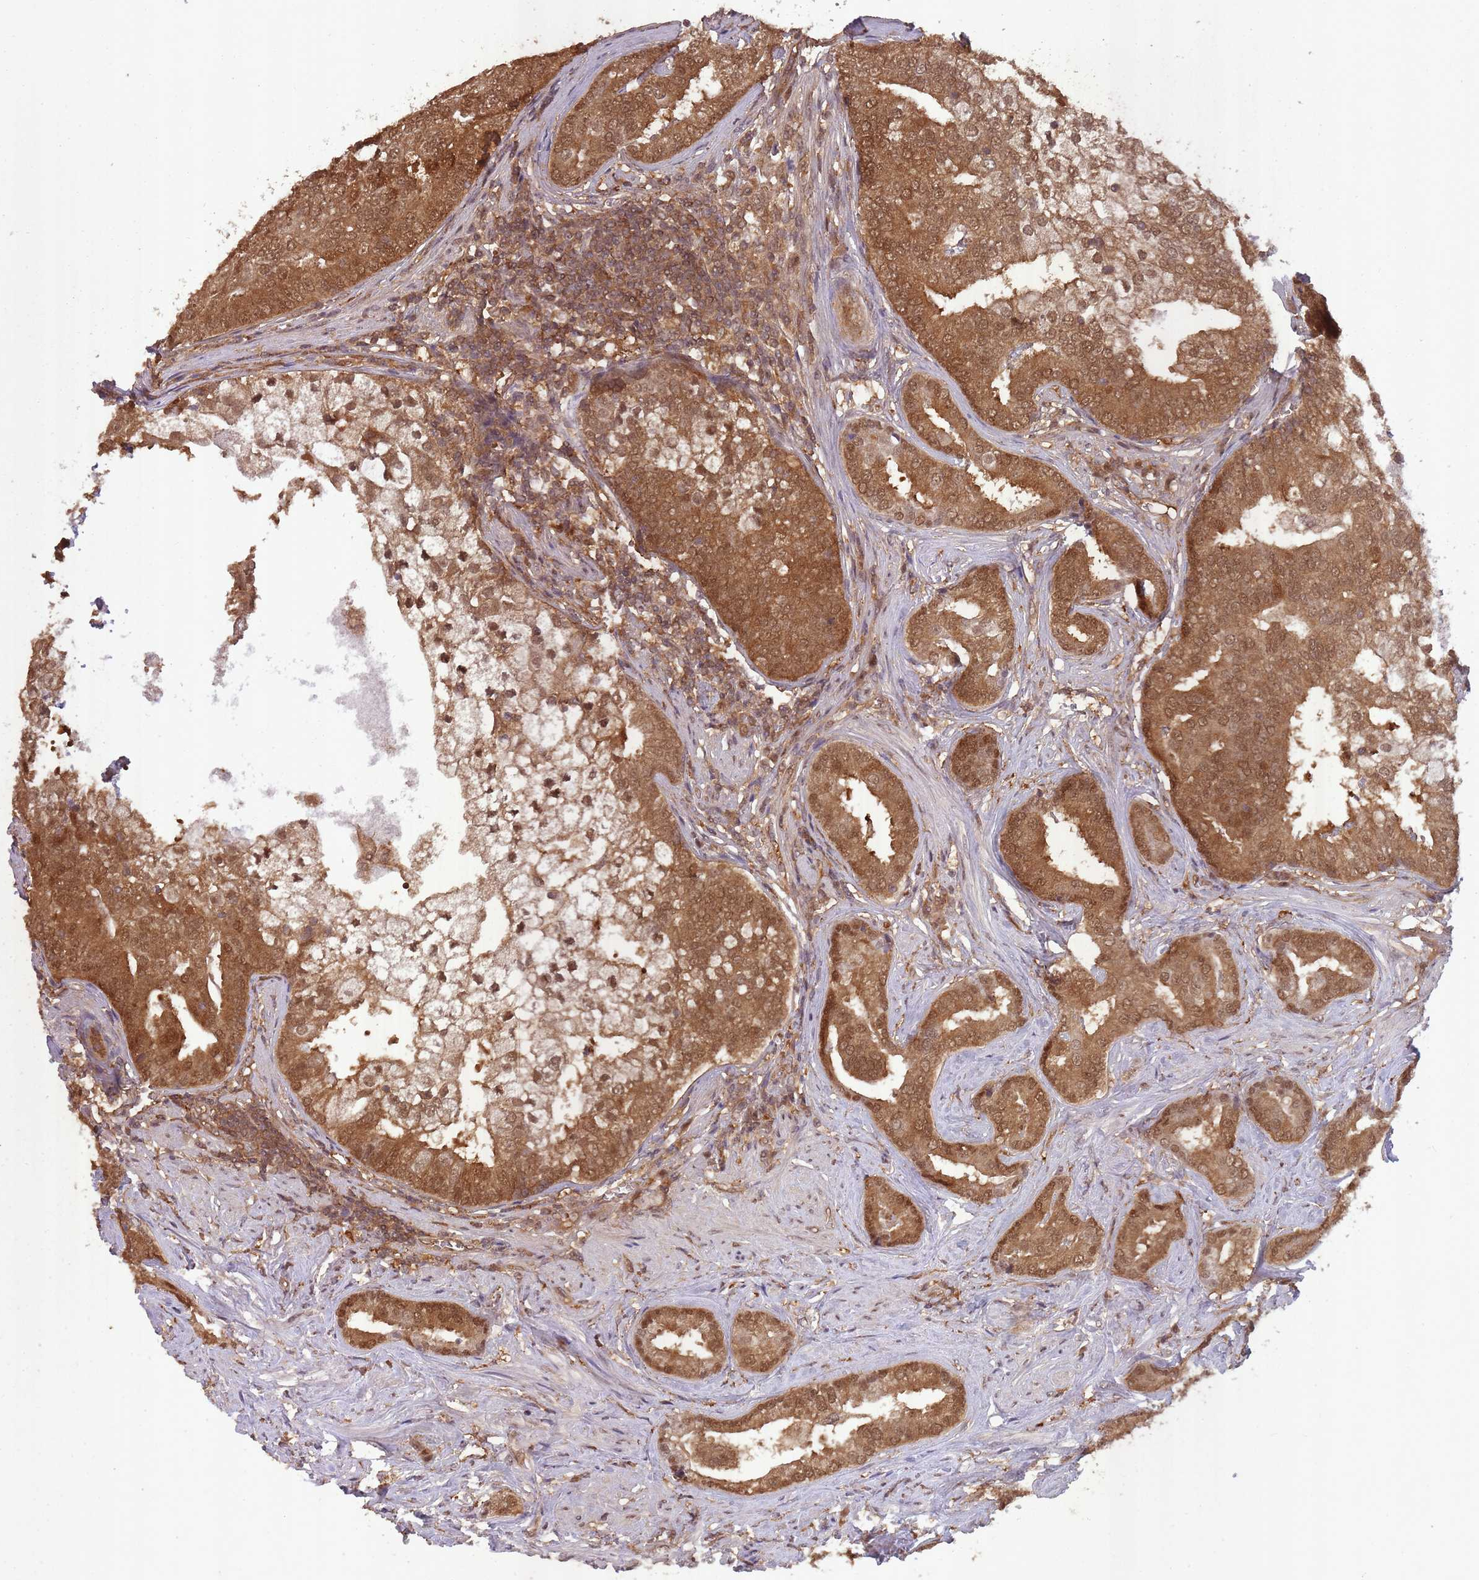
{"staining": {"intensity": "moderate", "quantity": ">75%", "location": "cytoplasmic/membranous,nuclear"}, "tissue": "prostate cancer", "cell_type": "Tumor cells", "image_type": "cancer", "snomed": [{"axis": "morphology", "description": "Adenocarcinoma, High grade"}, {"axis": "topography", "description": "Prostate"}], "caption": "There is medium levels of moderate cytoplasmic/membranous and nuclear staining in tumor cells of prostate cancer, as demonstrated by immunohistochemical staining (brown color).", "gene": "PPP6R3", "patient": {"sex": "male", "age": 55}}